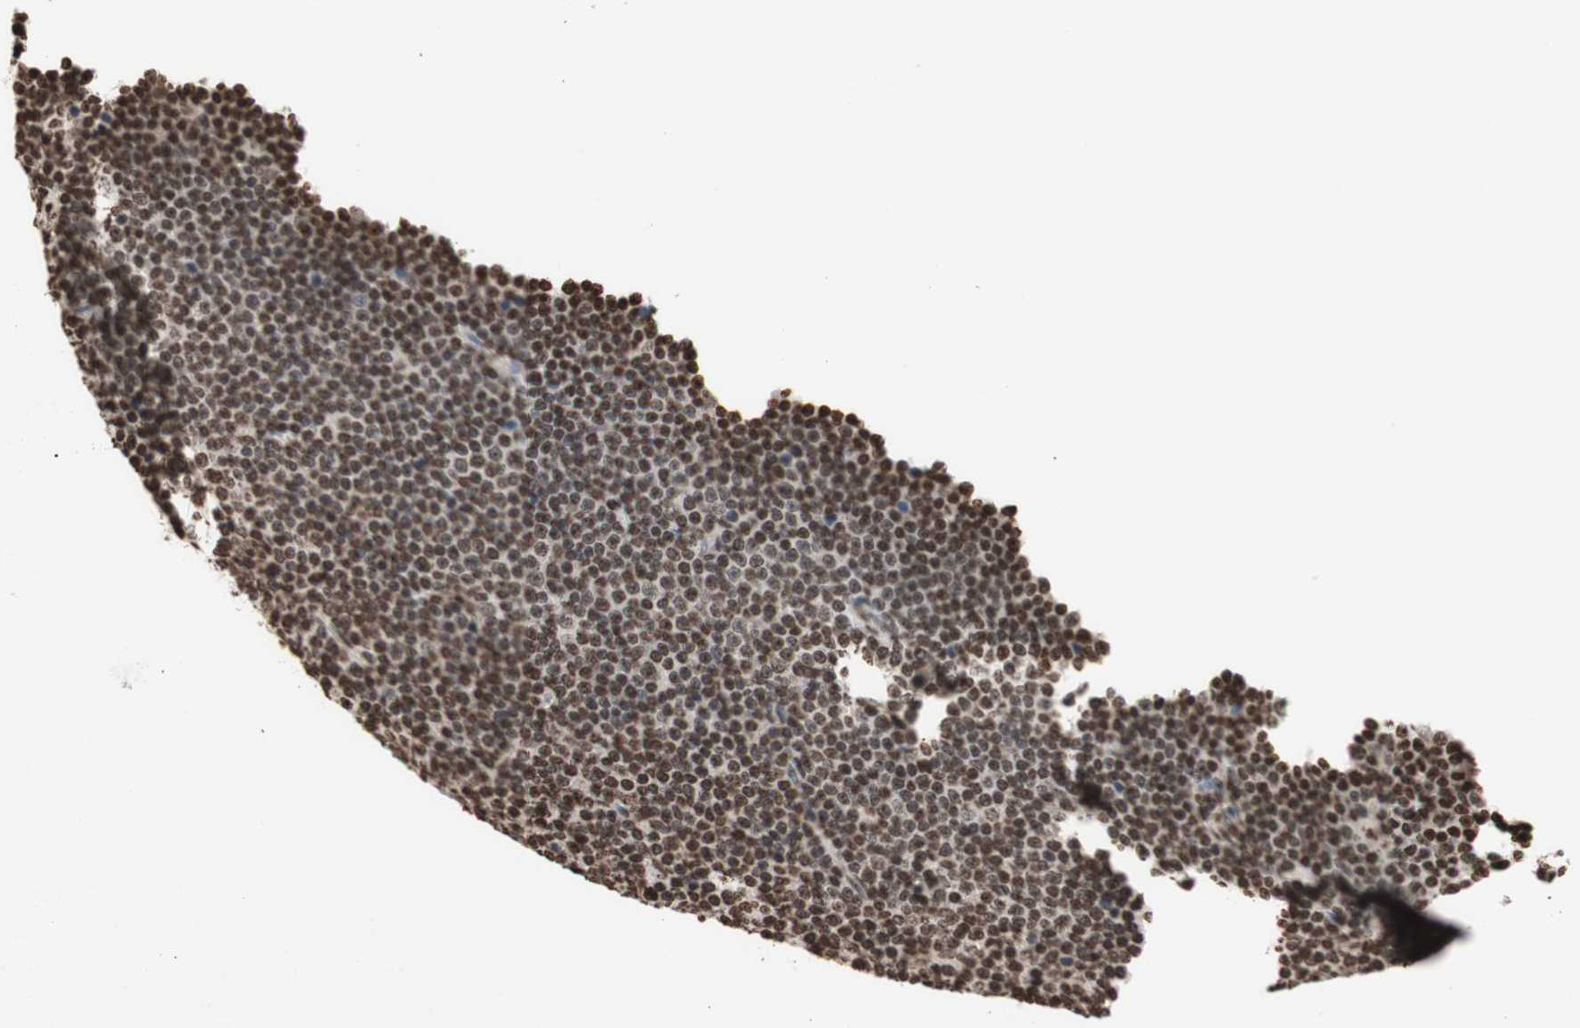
{"staining": {"intensity": "moderate", "quantity": ">75%", "location": "nuclear"}, "tissue": "lymphoma", "cell_type": "Tumor cells", "image_type": "cancer", "snomed": [{"axis": "morphology", "description": "Malignant lymphoma, non-Hodgkin's type, Low grade"}, {"axis": "topography", "description": "Lymph node"}], "caption": "A brown stain labels moderate nuclear expression of a protein in low-grade malignant lymphoma, non-Hodgkin's type tumor cells.", "gene": "NCOA3", "patient": {"sex": "female", "age": 67}}